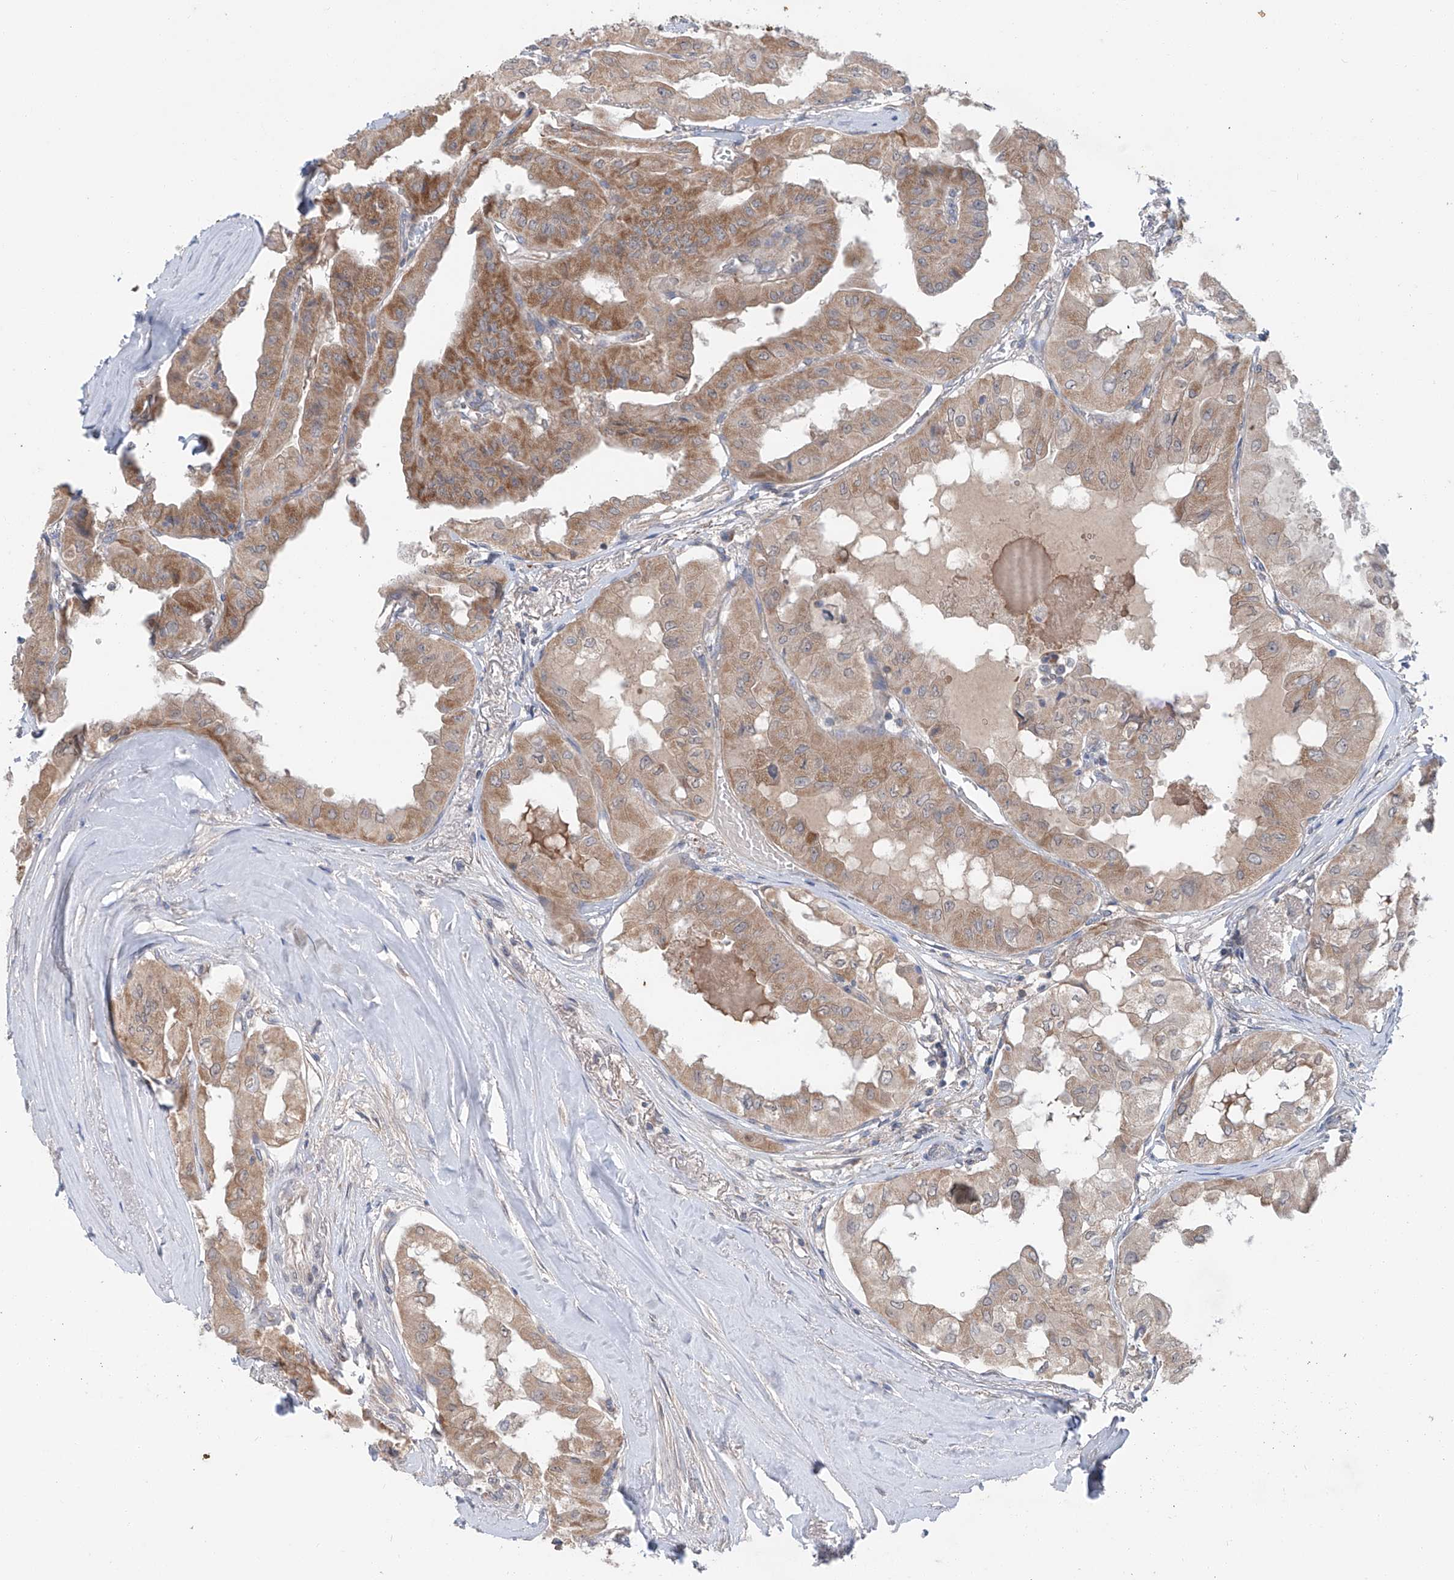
{"staining": {"intensity": "moderate", "quantity": ">75%", "location": "cytoplasmic/membranous"}, "tissue": "thyroid cancer", "cell_type": "Tumor cells", "image_type": "cancer", "snomed": [{"axis": "morphology", "description": "Papillary adenocarcinoma, NOS"}, {"axis": "topography", "description": "Thyroid gland"}], "caption": "A histopathology image of human thyroid cancer (papillary adenocarcinoma) stained for a protein demonstrates moderate cytoplasmic/membranous brown staining in tumor cells. (Stains: DAB in brown, nuclei in blue, Microscopy: brightfield microscopy at high magnification).", "gene": "SIX4", "patient": {"sex": "female", "age": 59}}